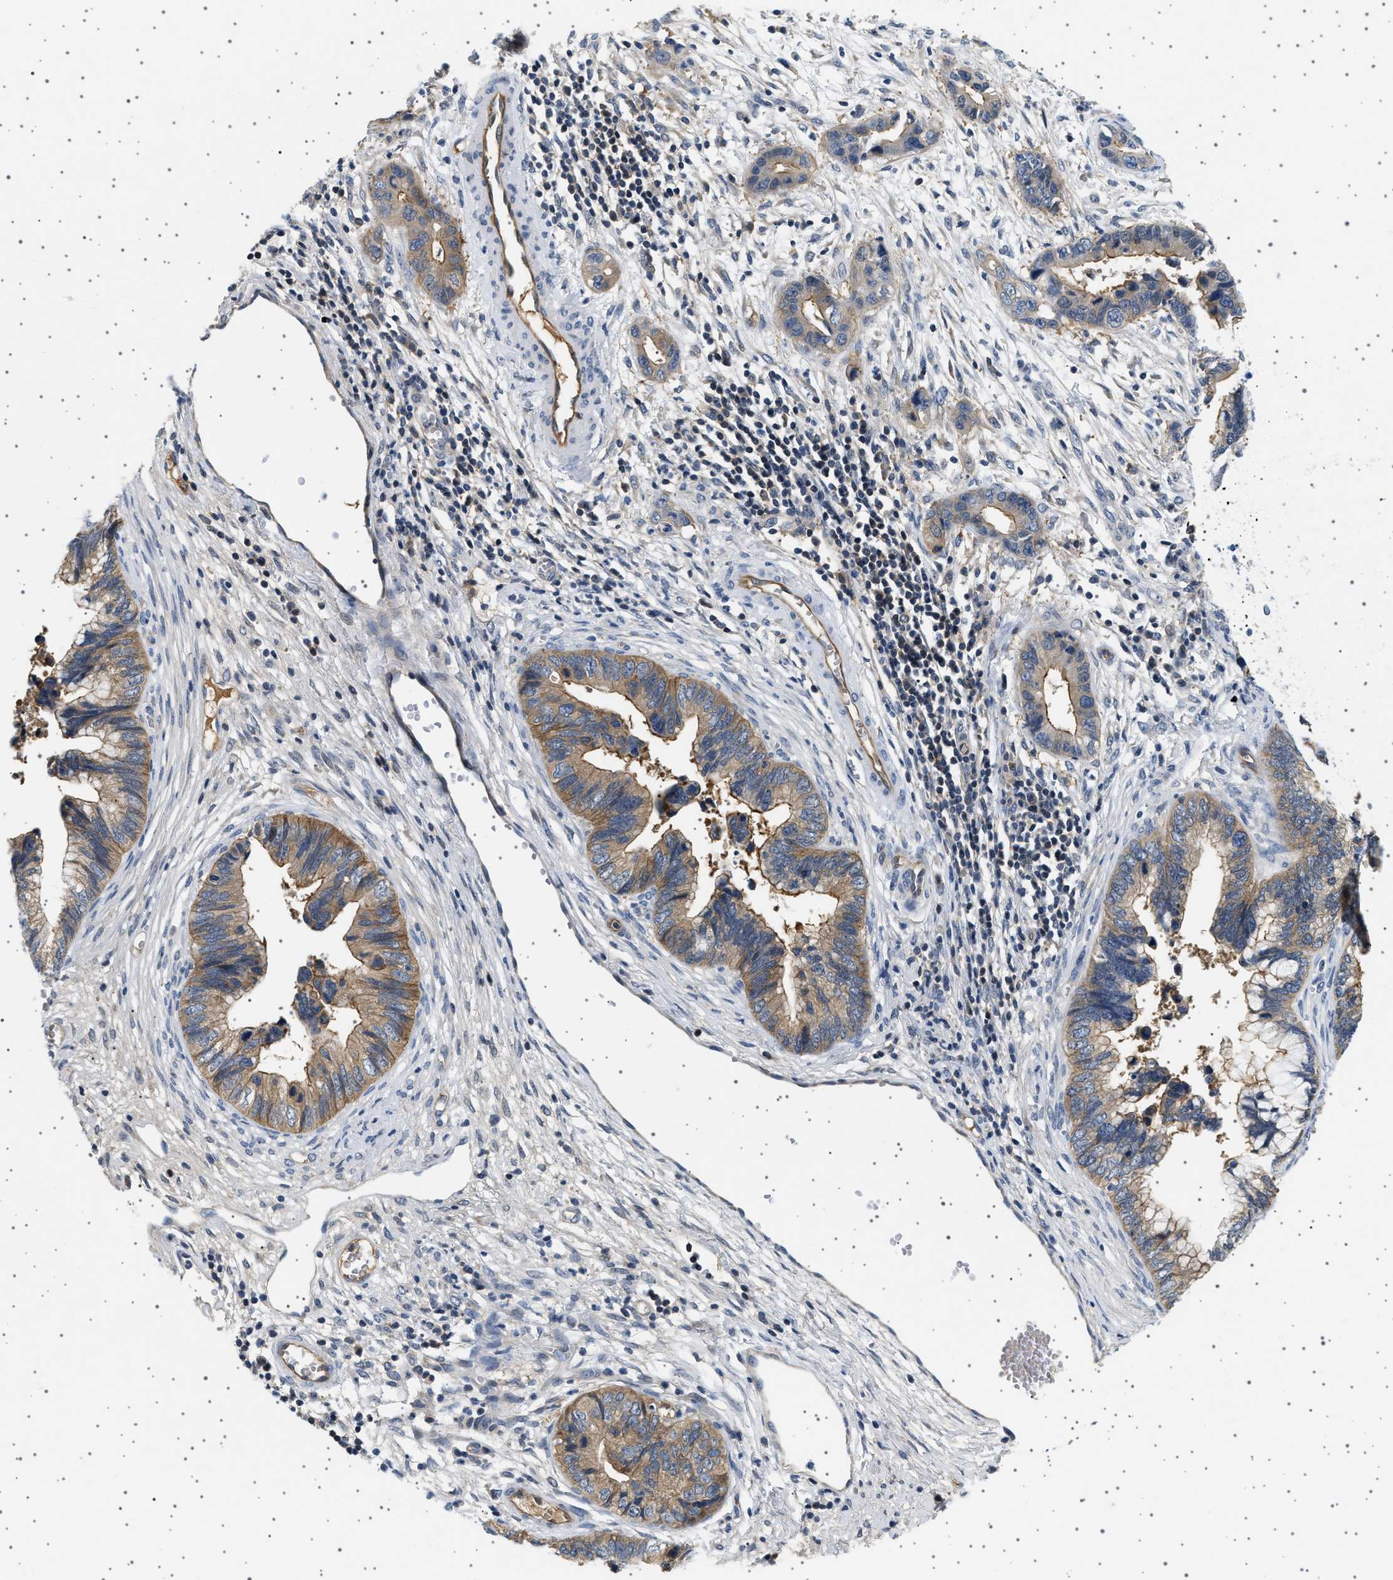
{"staining": {"intensity": "moderate", "quantity": ">75%", "location": "cytoplasmic/membranous"}, "tissue": "cervical cancer", "cell_type": "Tumor cells", "image_type": "cancer", "snomed": [{"axis": "morphology", "description": "Adenocarcinoma, NOS"}, {"axis": "topography", "description": "Cervix"}], "caption": "Moderate cytoplasmic/membranous protein expression is present in about >75% of tumor cells in cervical adenocarcinoma.", "gene": "PLPP6", "patient": {"sex": "female", "age": 44}}